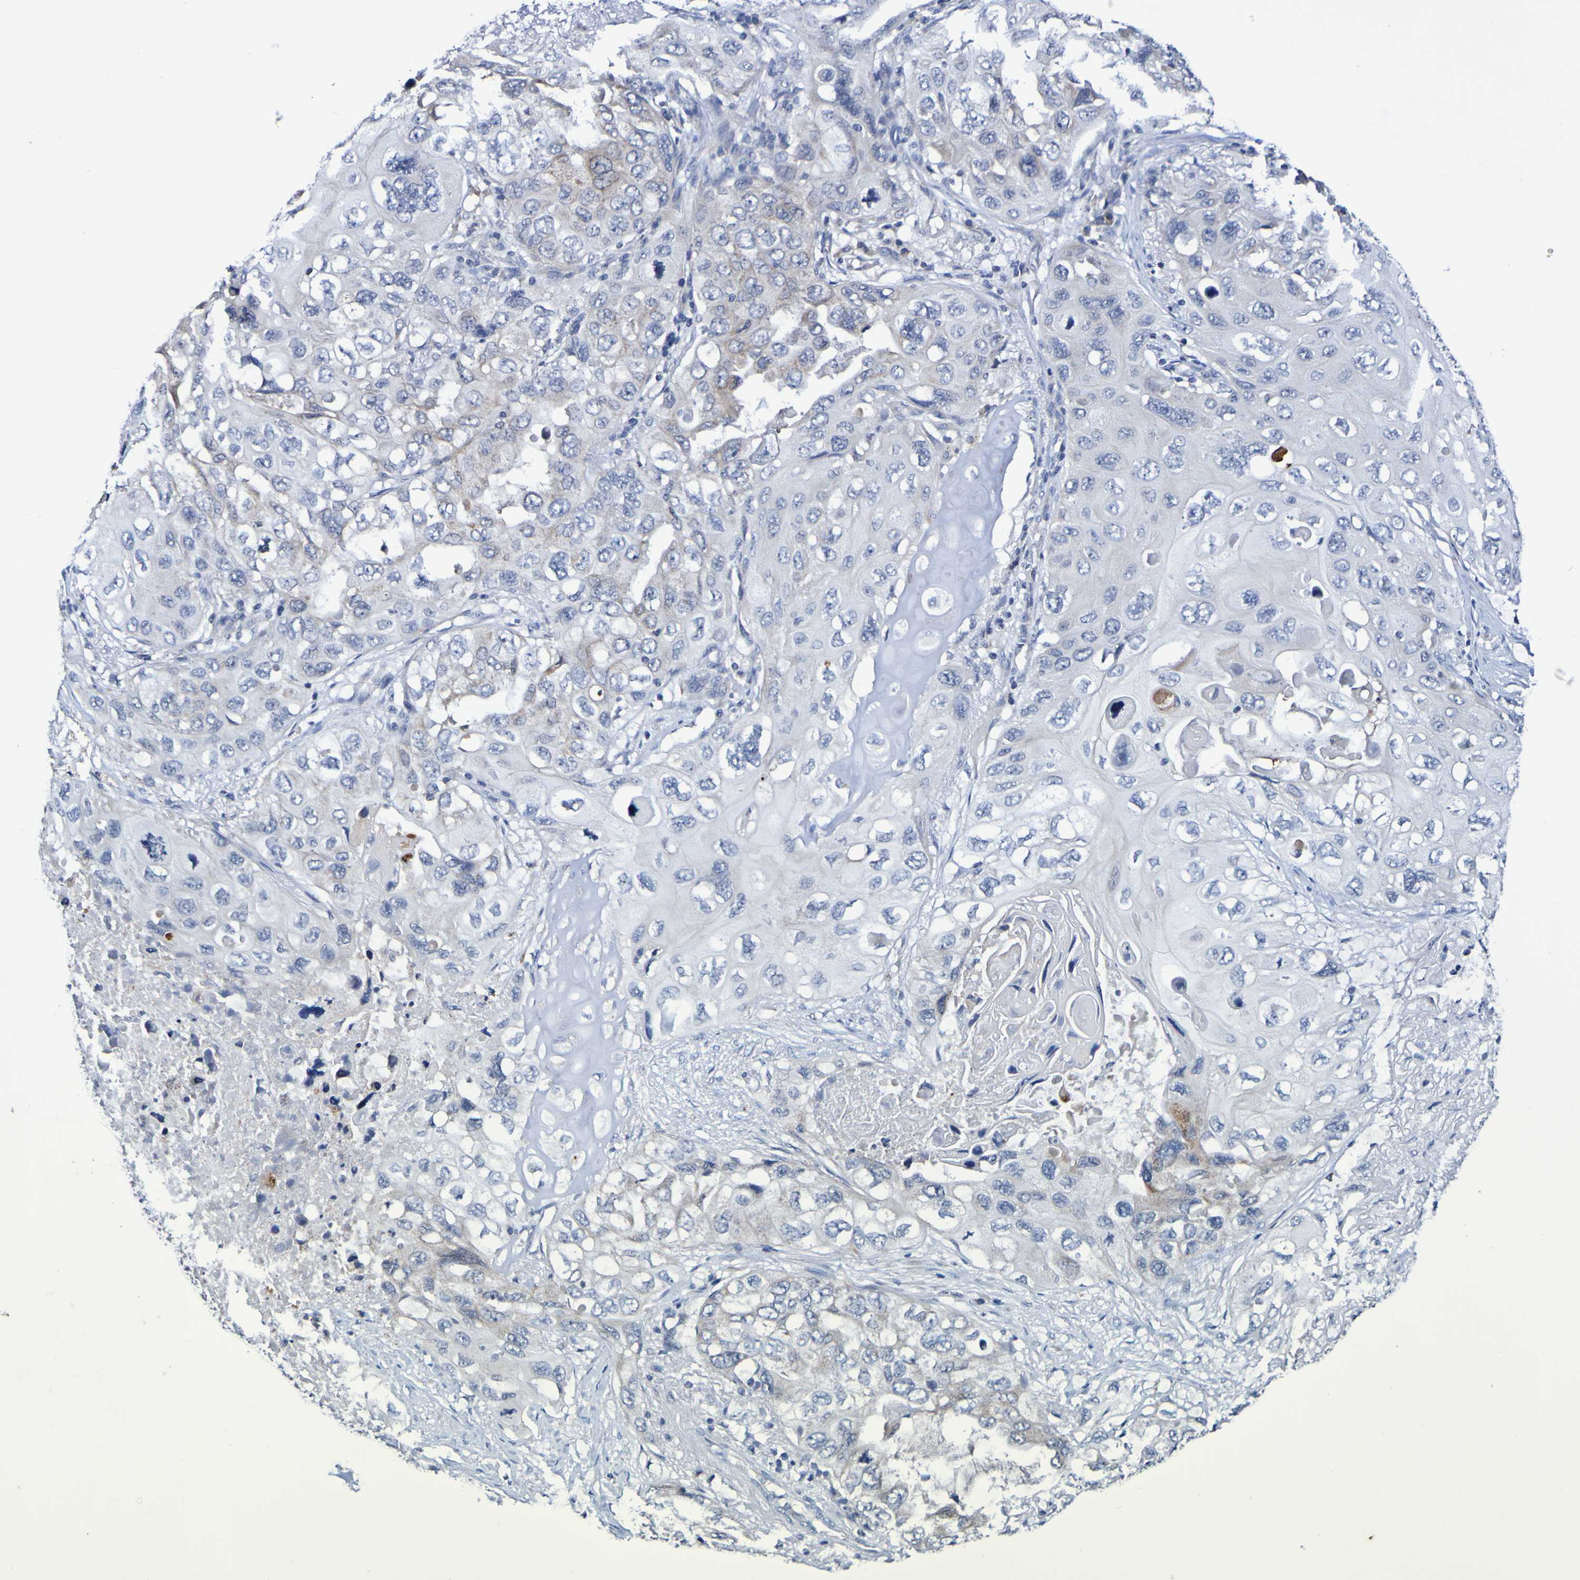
{"staining": {"intensity": "weak", "quantity": "<25%", "location": "cytoplasmic/membranous"}, "tissue": "lung cancer", "cell_type": "Tumor cells", "image_type": "cancer", "snomed": [{"axis": "morphology", "description": "Squamous cell carcinoma, NOS"}, {"axis": "topography", "description": "Lung"}], "caption": "High magnification brightfield microscopy of lung cancer (squamous cell carcinoma) stained with DAB (brown) and counterstained with hematoxylin (blue): tumor cells show no significant expression.", "gene": "PTP4A2", "patient": {"sex": "female", "age": 73}}